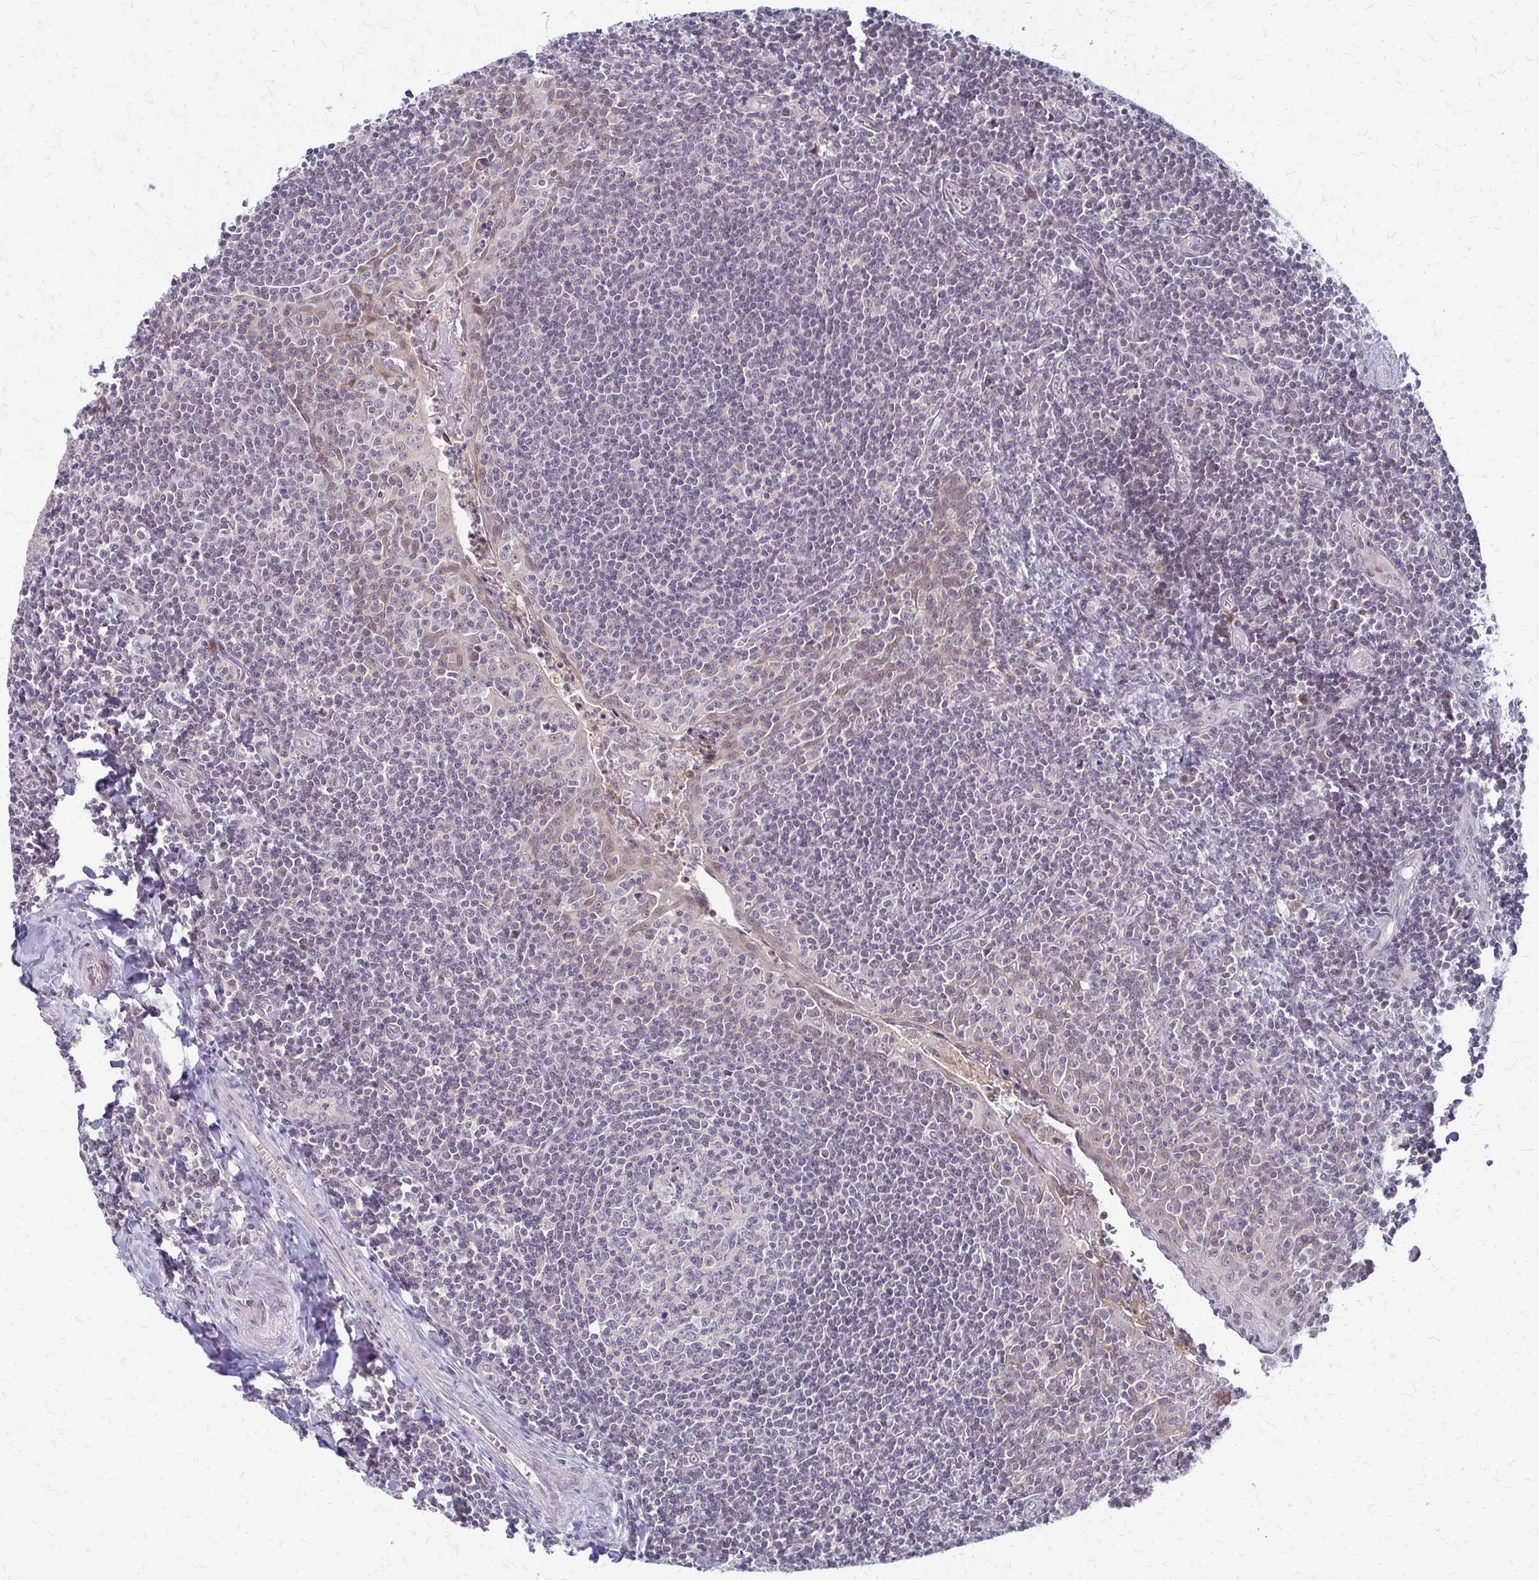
{"staining": {"intensity": "negative", "quantity": "none", "location": "none"}, "tissue": "tonsil", "cell_type": "Germinal center cells", "image_type": "normal", "snomed": [{"axis": "morphology", "description": "Normal tissue, NOS"}, {"axis": "morphology", "description": "Inflammation, NOS"}, {"axis": "topography", "description": "Tonsil"}], "caption": "This photomicrograph is of benign tonsil stained with immunohistochemistry to label a protein in brown with the nuclei are counter-stained blue. There is no positivity in germinal center cells. (DAB immunohistochemistry (IHC) visualized using brightfield microscopy, high magnification).", "gene": "TRIR", "patient": {"sex": "female", "age": 31}}